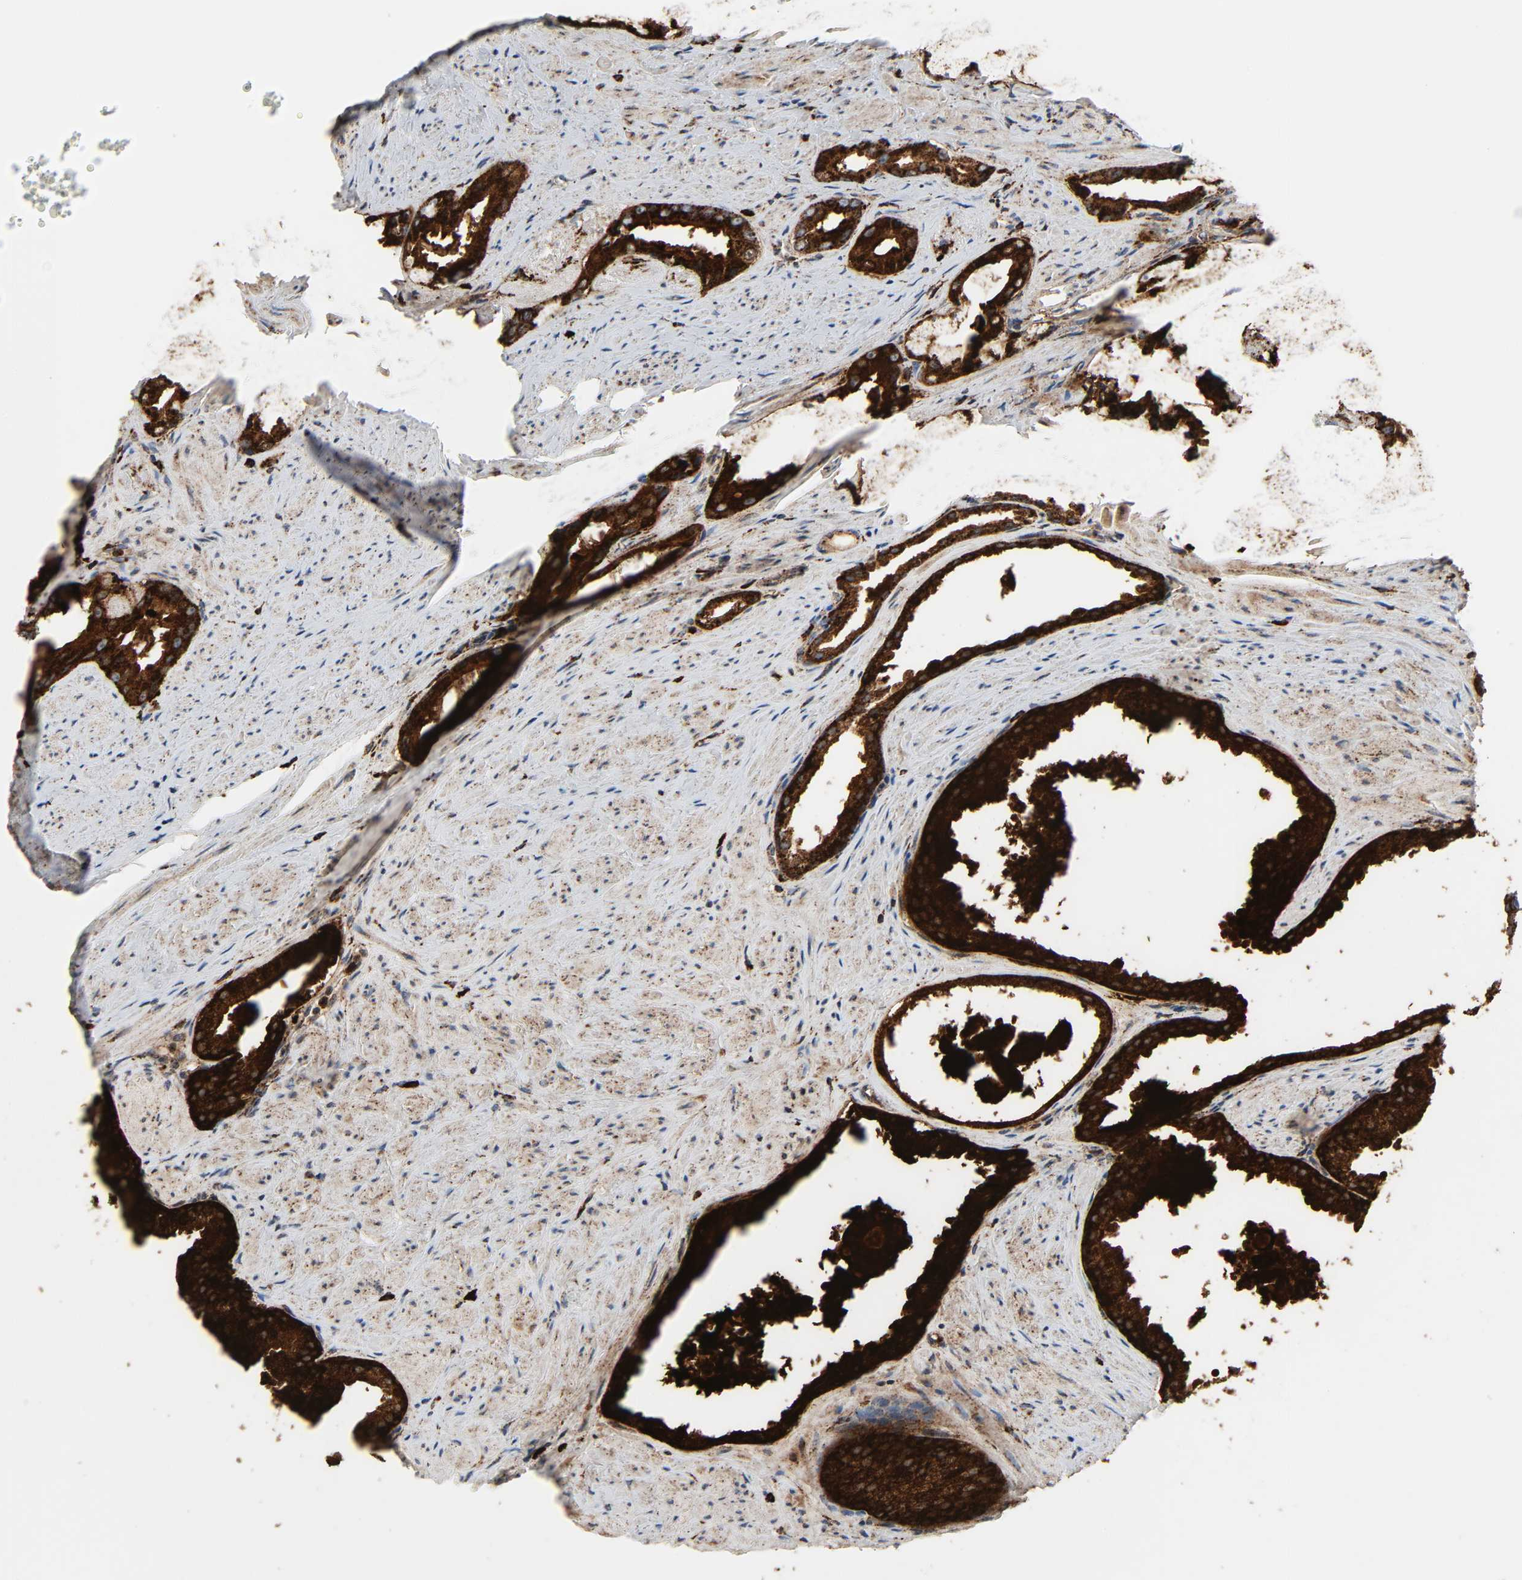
{"staining": {"intensity": "strong", "quantity": ">75%", "location": "cytoplasmic/membranous"}, "tissue": "prostate cancer", "cell_type": "Tumor cells", "image_type": "cancer", "snomed": [{"axis": "morphology", "description": "Adenocarcinoma, Medium grade"}, {"axis": "topography", "description": "Prostate"}], "caption": "Prostate cancer tissue displays strong cytoplasmic/membranous positivity in approximately >75% of tumor cells, visualized by immunohistochemistry.", "gene": "PSAP", "patient": {"sex": "male", "age": 60}}